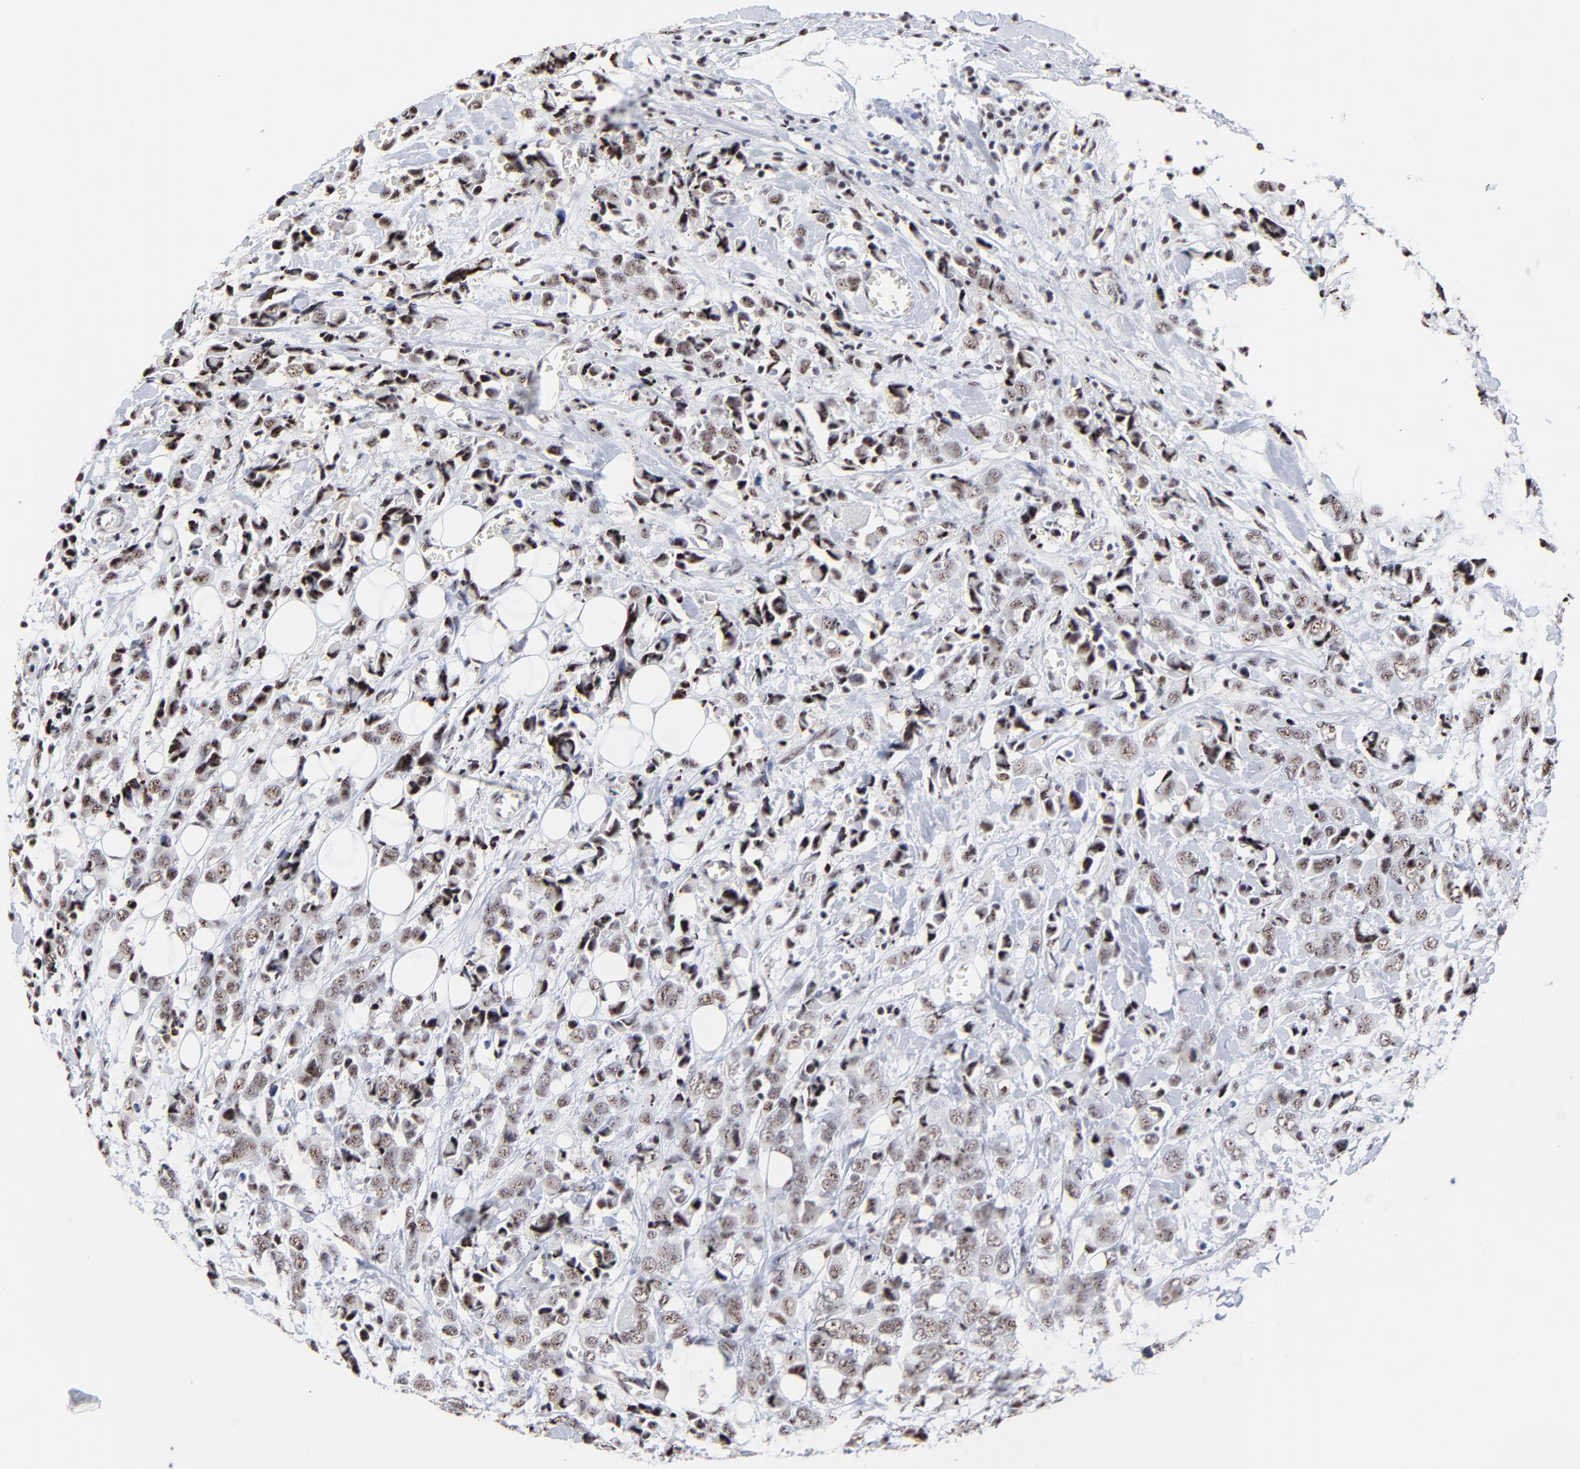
{"staining": {"intensity": "weak", "quantity": "25%-75%", "location": "nuclear"}, "tissue": "breast cancer", "cell_type": "Tumor cells", "image_type": "cancer", "snomed": [{"axis": "morphology", "description": "Lobular carcinoma"}, {"axis": "topography", "description": "Breast"}], "caption": "A high-resolution histopathology image shows immunohistochemistry staining of lobular carcinoma (breast), which shows weak nuclear expression in about 25%-75% of tumor cells.", "gene": "MBD4", "patient": {"sex": "female", "age": 57}}